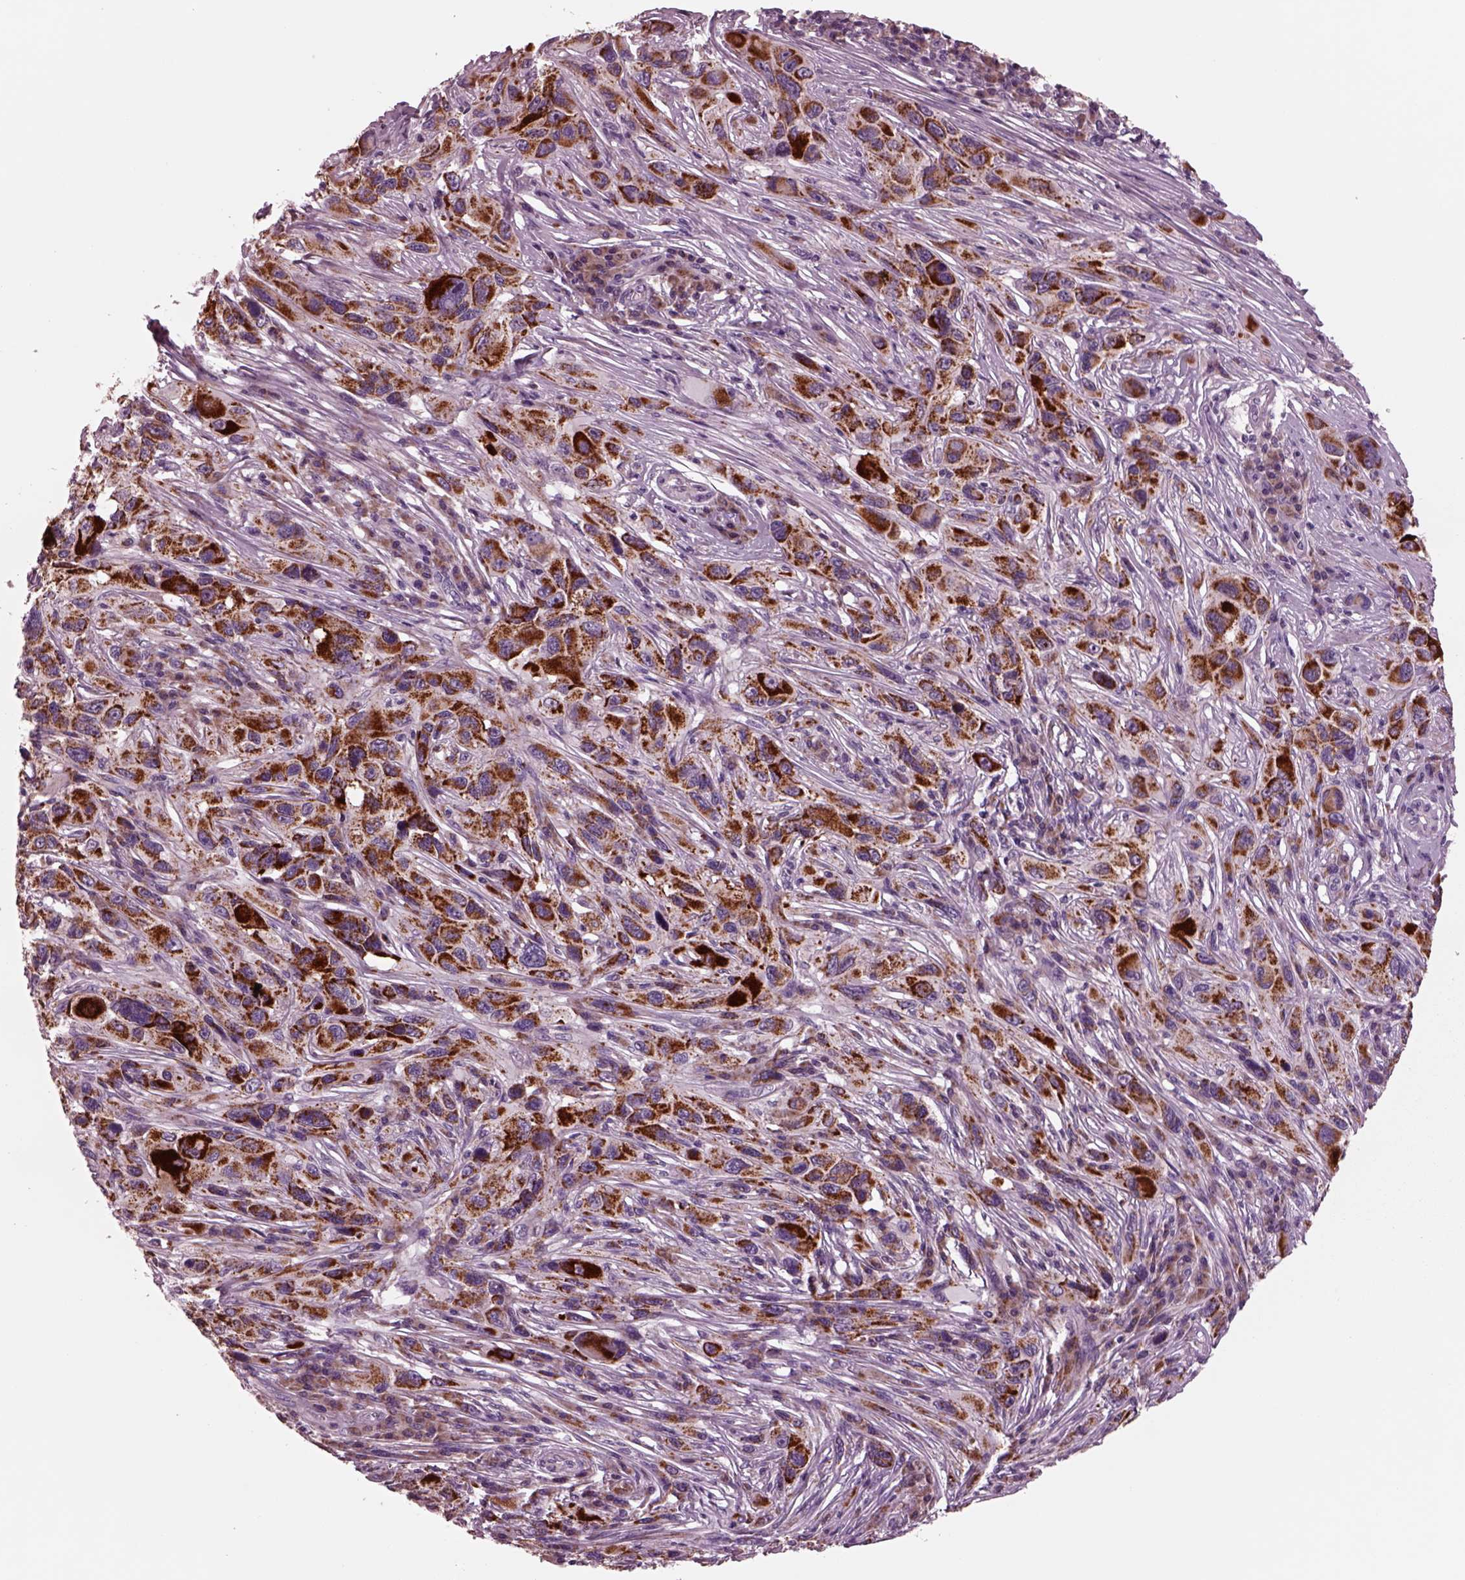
{"staining": {"intensity": "strong", "quantity": "25%-75%", "location": "cytoplasmic/membranous"}, "tissue": "melanoma", "cell_type": "Tumor cells", "image_type": "cancer", "snomed": [{"axis": "morphology", "description": "Malignant melanoma, NOS"}, {"axis": "topography", "description": "Skin"}], "caption": "The photomicrograph demonstrates a brown stain indicating the presence of a protein in the cytoplasmic/membranous of tumor cells in melanoma.", "gene": "AP4M1", "patient": {"sex": "male", "age": 53}}